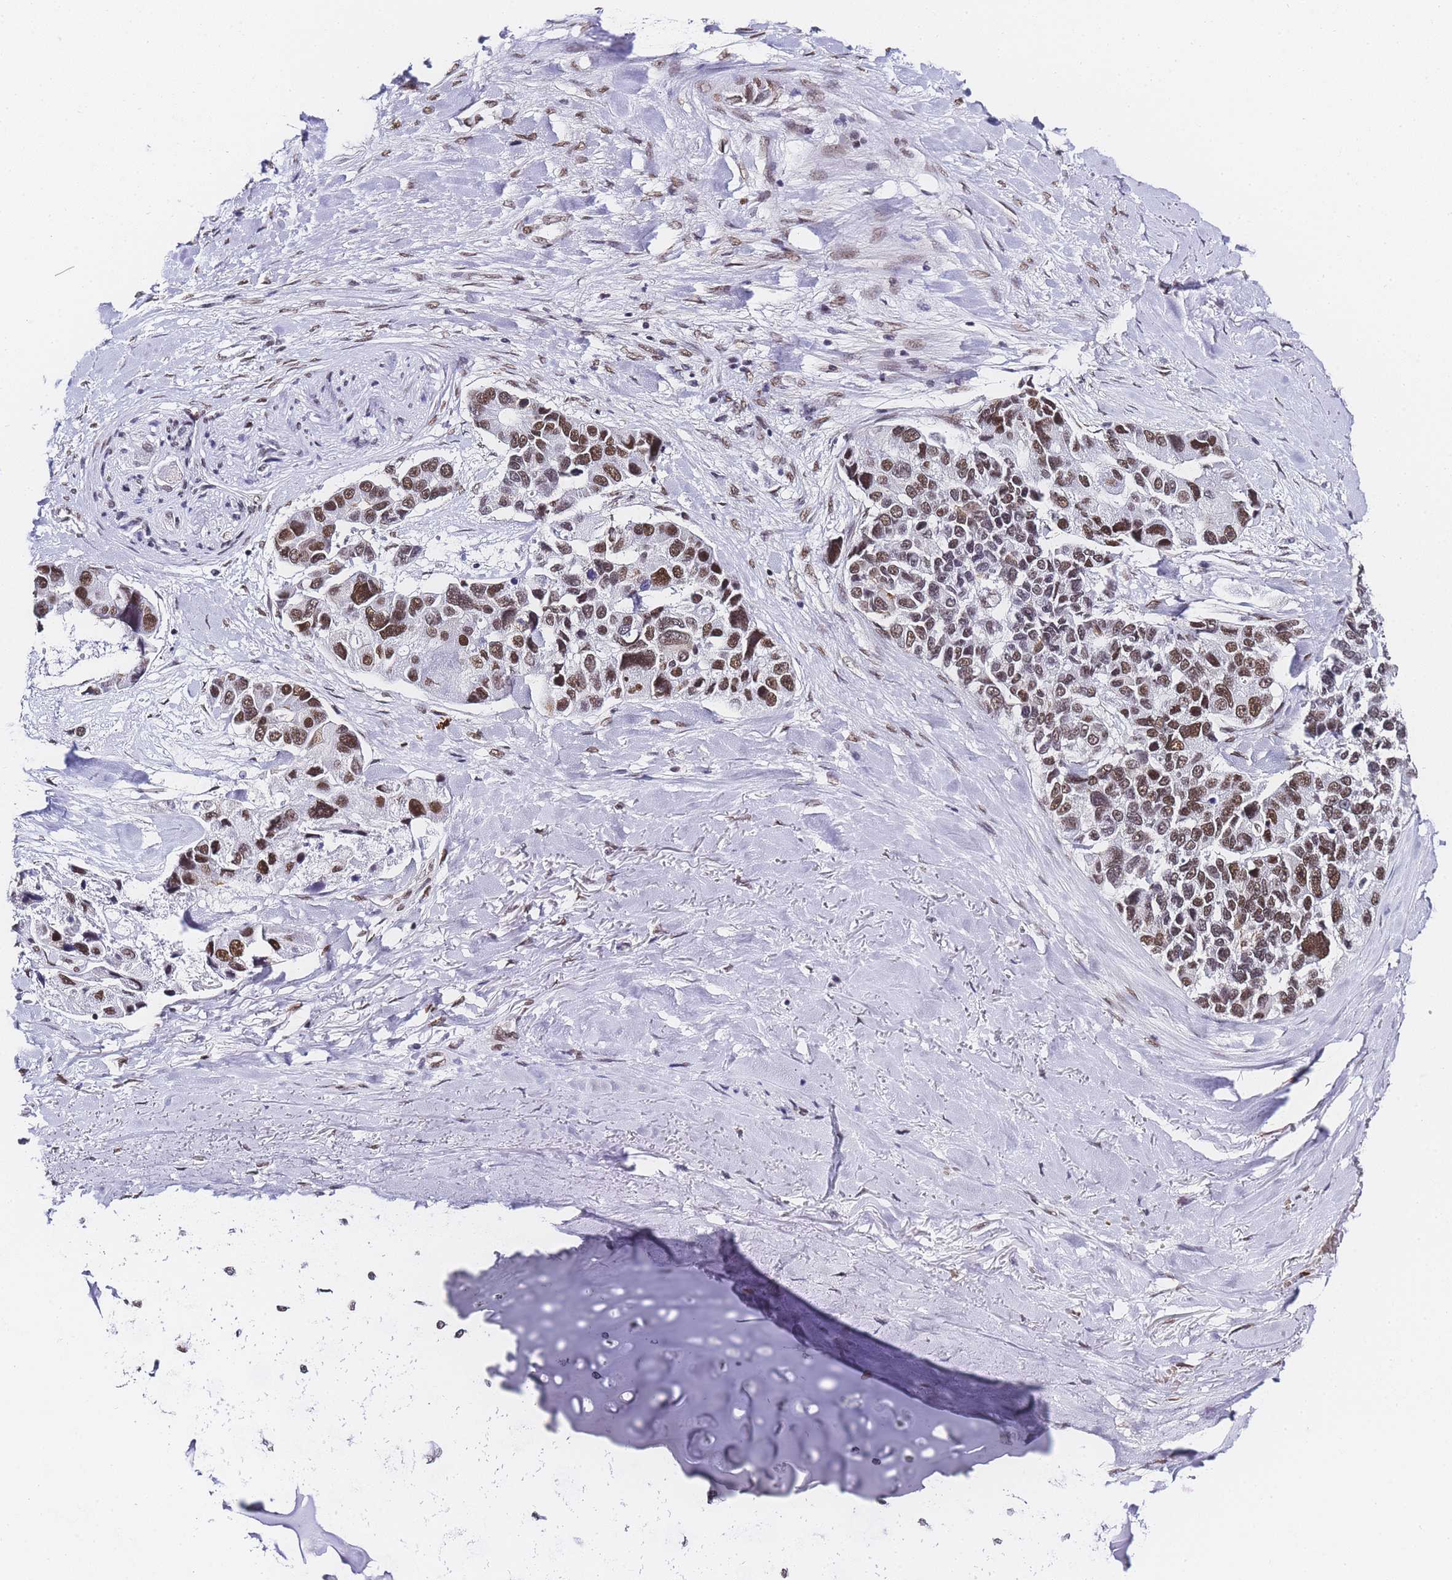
{"staining": {"intensity": "moderate", "quantity": ">75%", "location": "nuclear"}, "tissue": "lung cancer", "cell_type": "Tumor cells", "image_type": "cancer", "snomed": [{"axis": "morphology", "description": "Adenocarcinoma, NOS"}, {"axis": "topography", "description": "Lung"}], "caption": "IHC micrograph of lung adenocarcinoma stained for a protein (brown), which exhibits medium levels of moderate nuclear positivity in about >75% of tumor cells.", "gene": "POLR1A", "patient": {"sex": "female", "age": 54}}